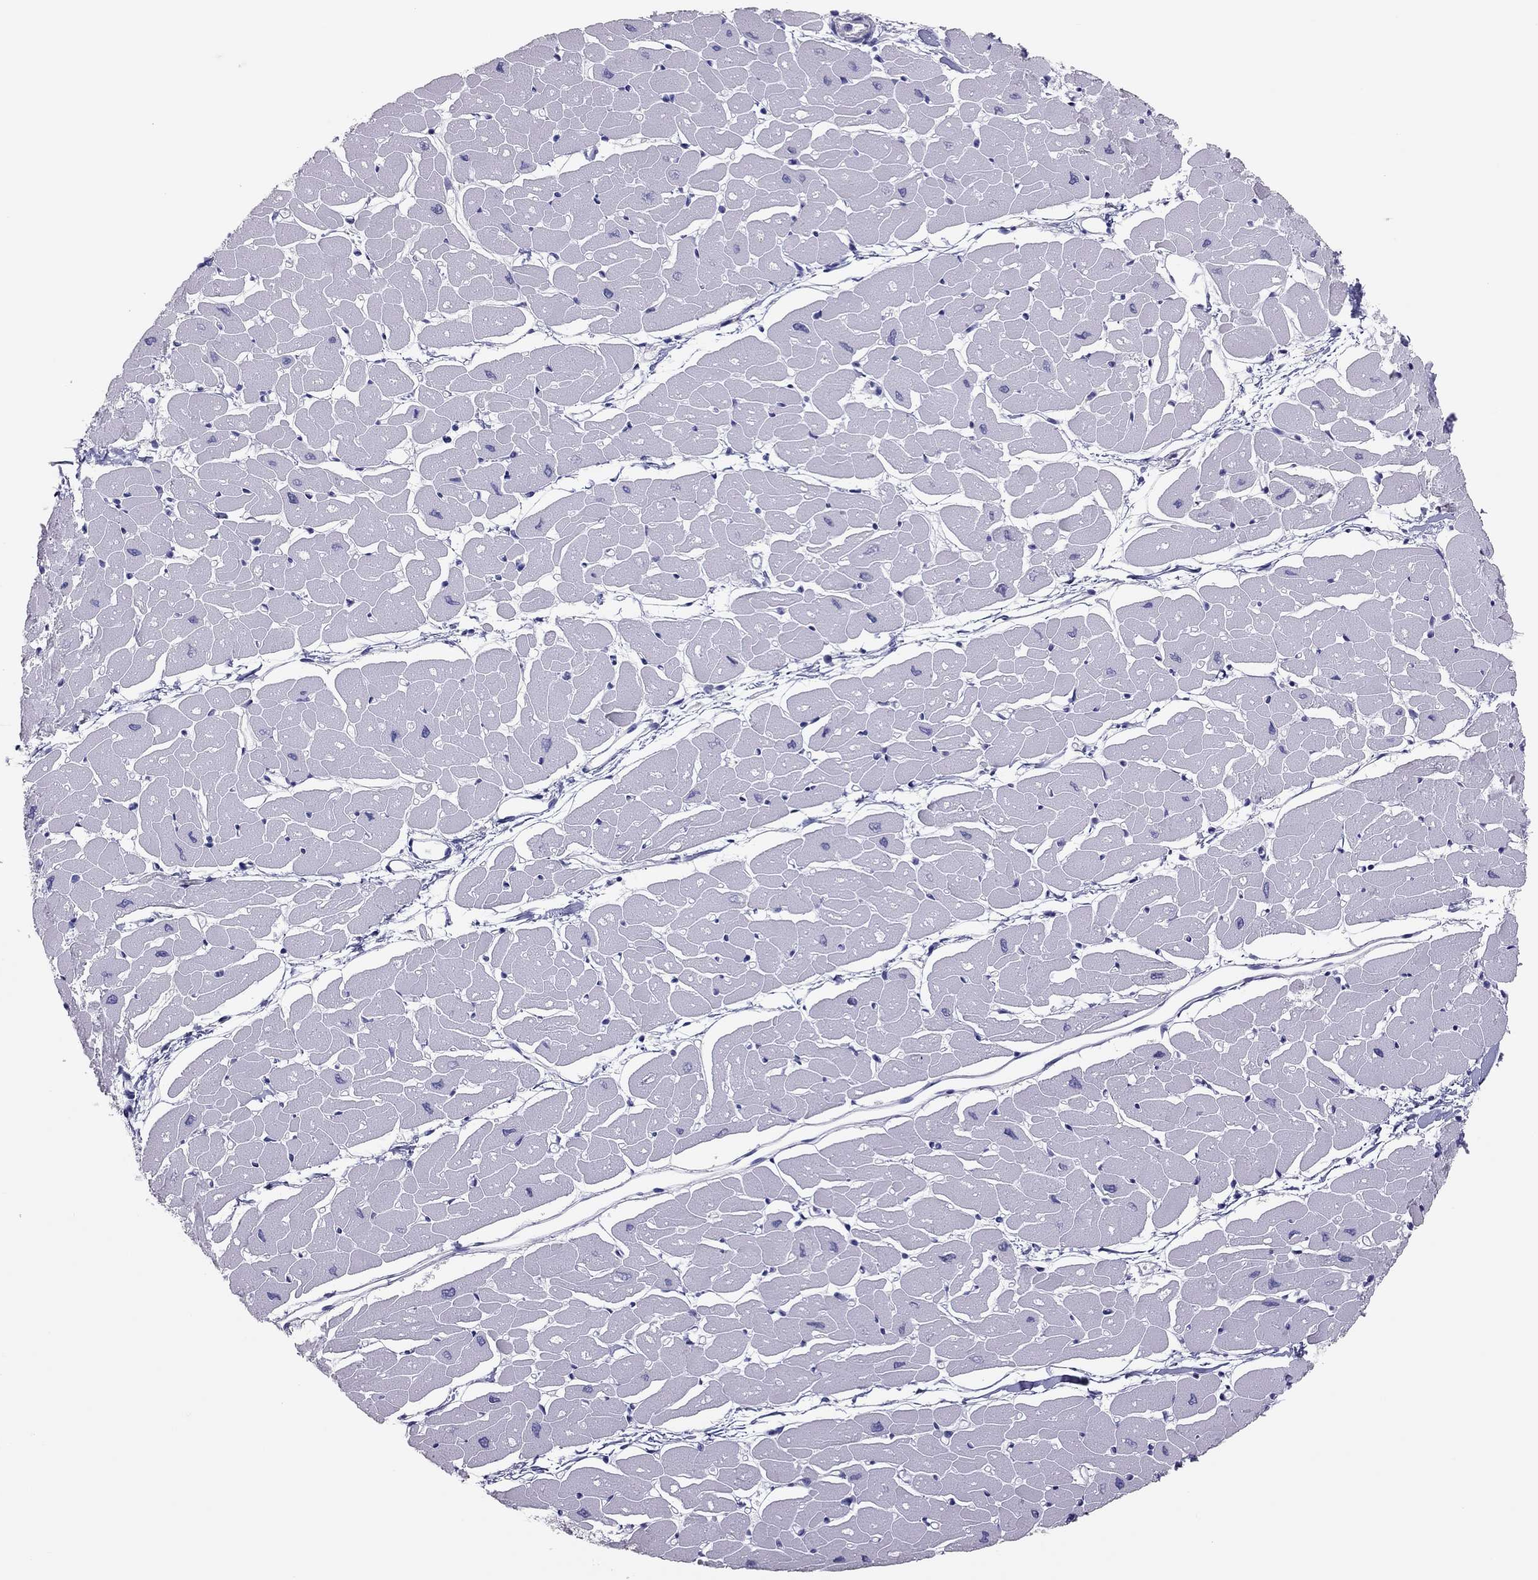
{"staining": {"intensity": "negative", "quantity": "none", "location": "none"}, "tissue": "heart muscle", "cell_type": "Cardiomyocytes", "image_type": "normal", "snomed": [{"axis": "morphology", "description": "Normal tissue, NOS"}, {"axis": "topography", "description": "Heart"}], "caption": "Image shows no significant protein expression in cardiomyocytes of unremarkable heart muscle.", "gene": "PHOX2A", "patient": {"sex": "male", "age": 57}}